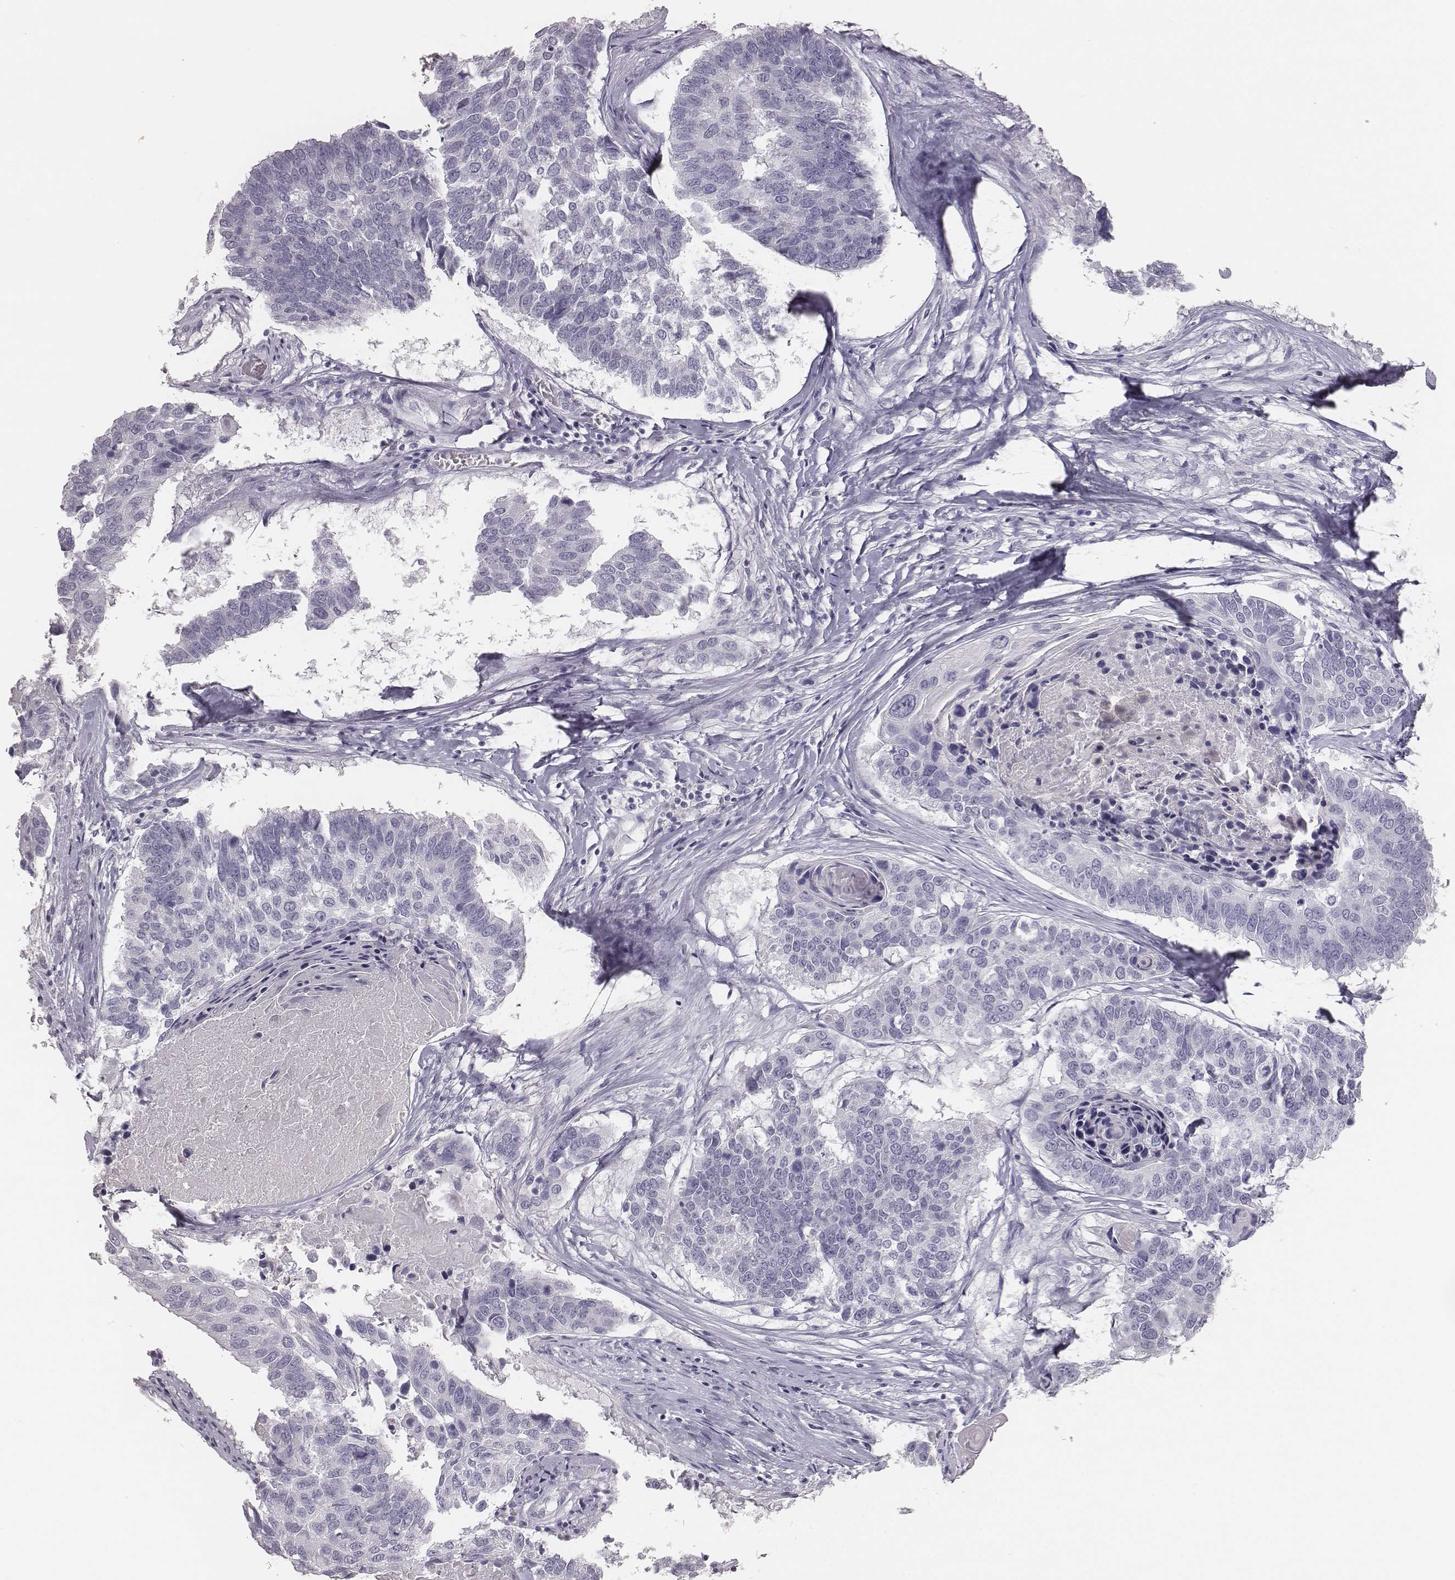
{"staining": {"intensity": "negative", "quantity": "none", "location": "none"}, "tissue": "lung cancer", "cell_type": "Tumor cells", "image_type": "cancer", "snomed": [{"axis": "morphology", "description": "Squamous cell carcinoma, NOS"}, {"axis": "topography", "description": "Lung"}], "caption": "Immunohistochemistry of lung cancer (squamous cell carcinoma) demonstrates no positivity in tumor cells.", "gene": "MYH6", "patient": {"sex": "male", "age": 73}}